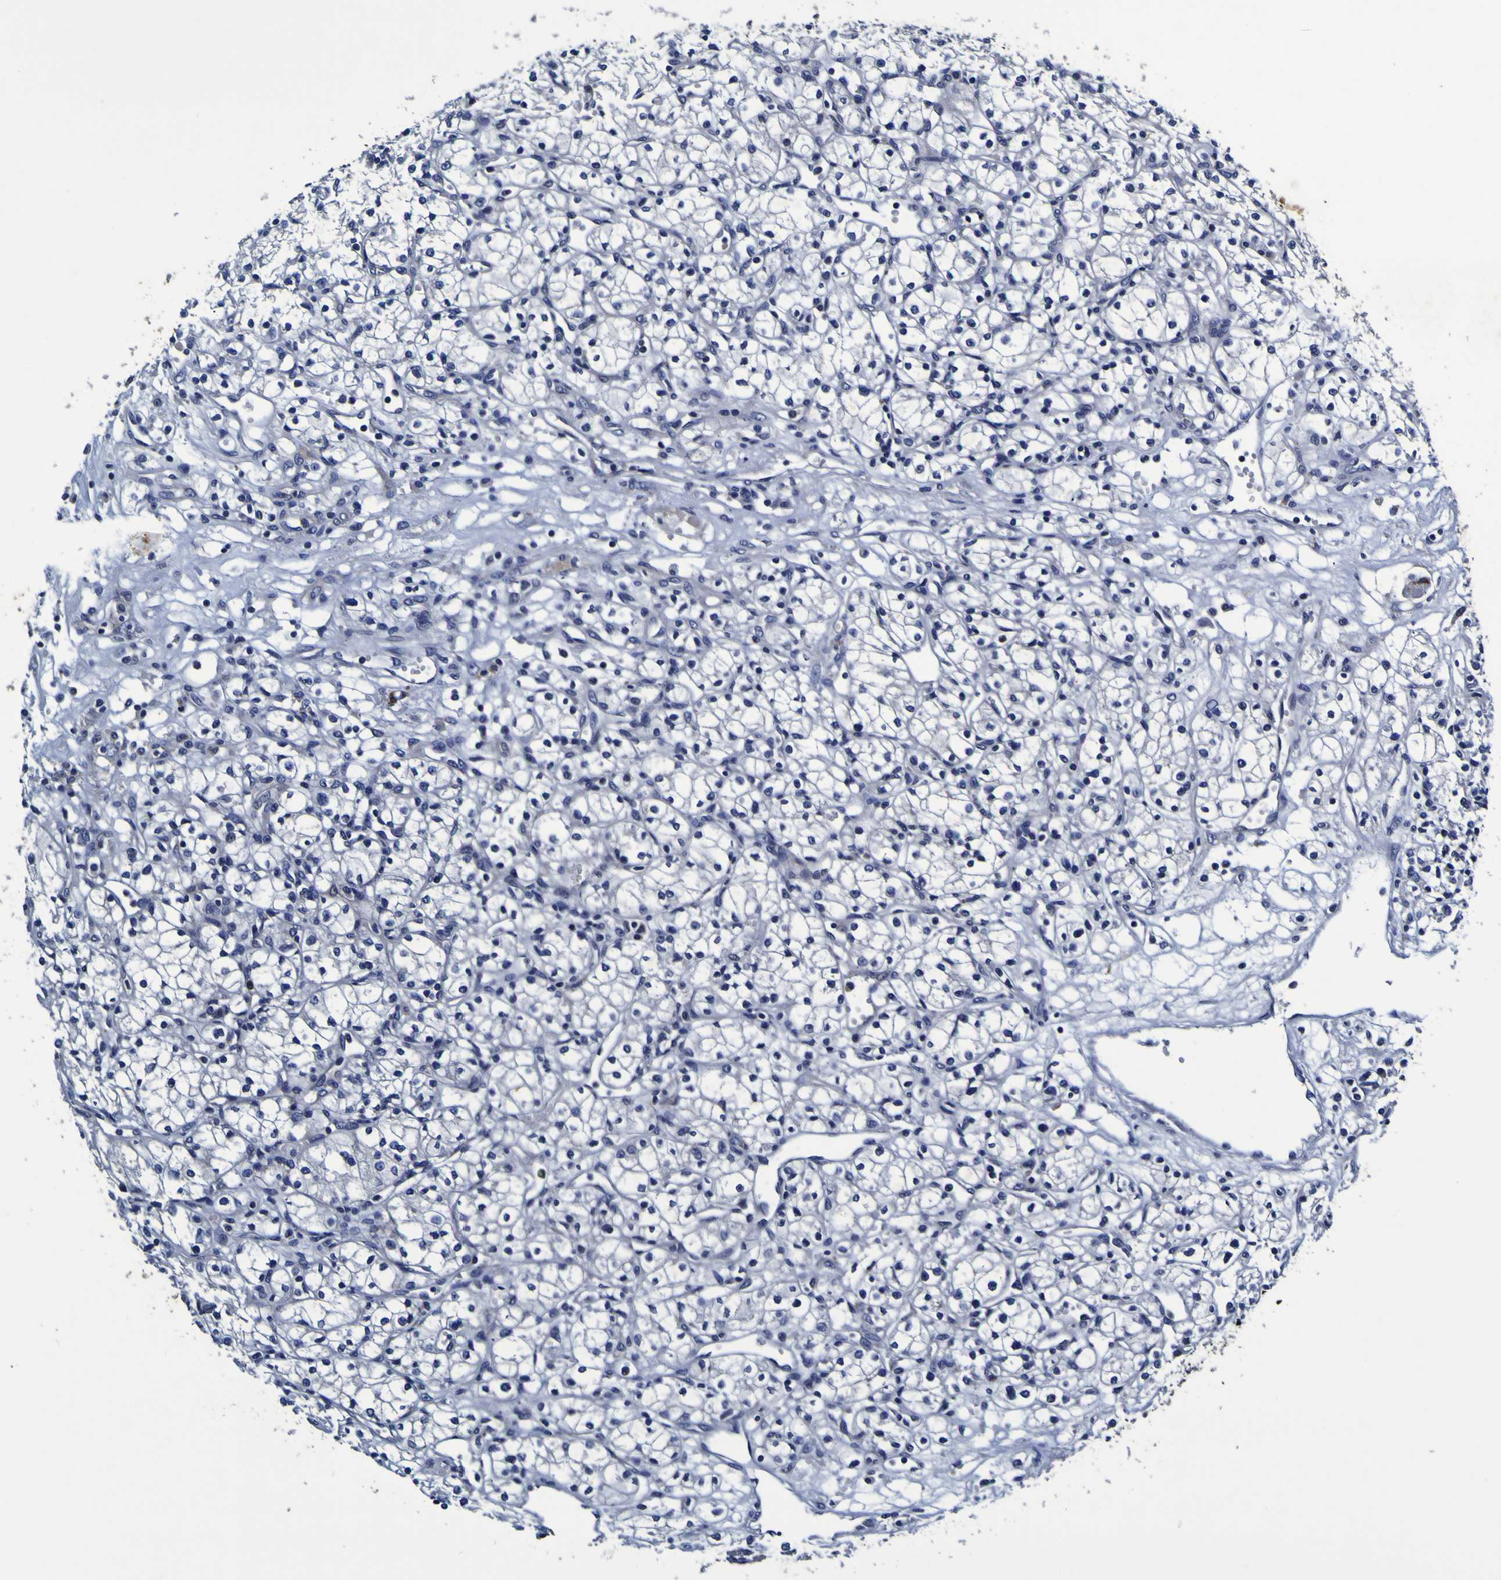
{"staining": {"intensity": "negative", "quantity": "none", "location": "none"}, "tissue": "renal cancer", "cell_type": "Tumor cells", "image_type": "cancer", "snomed": [{"axis": "morphology", "description": "Normal tissue, NOS"}, {"axis": "morphology", "description": "Adenocarcinoma, NOS"}, {"axis": "topography", "description": "Kidney"}], "caption": "The image reveals no significant positivity in tumor cells of renal adenocarcinoma.", "gene": "PANK4", "patient": {"sex": "male", "age": 59}}